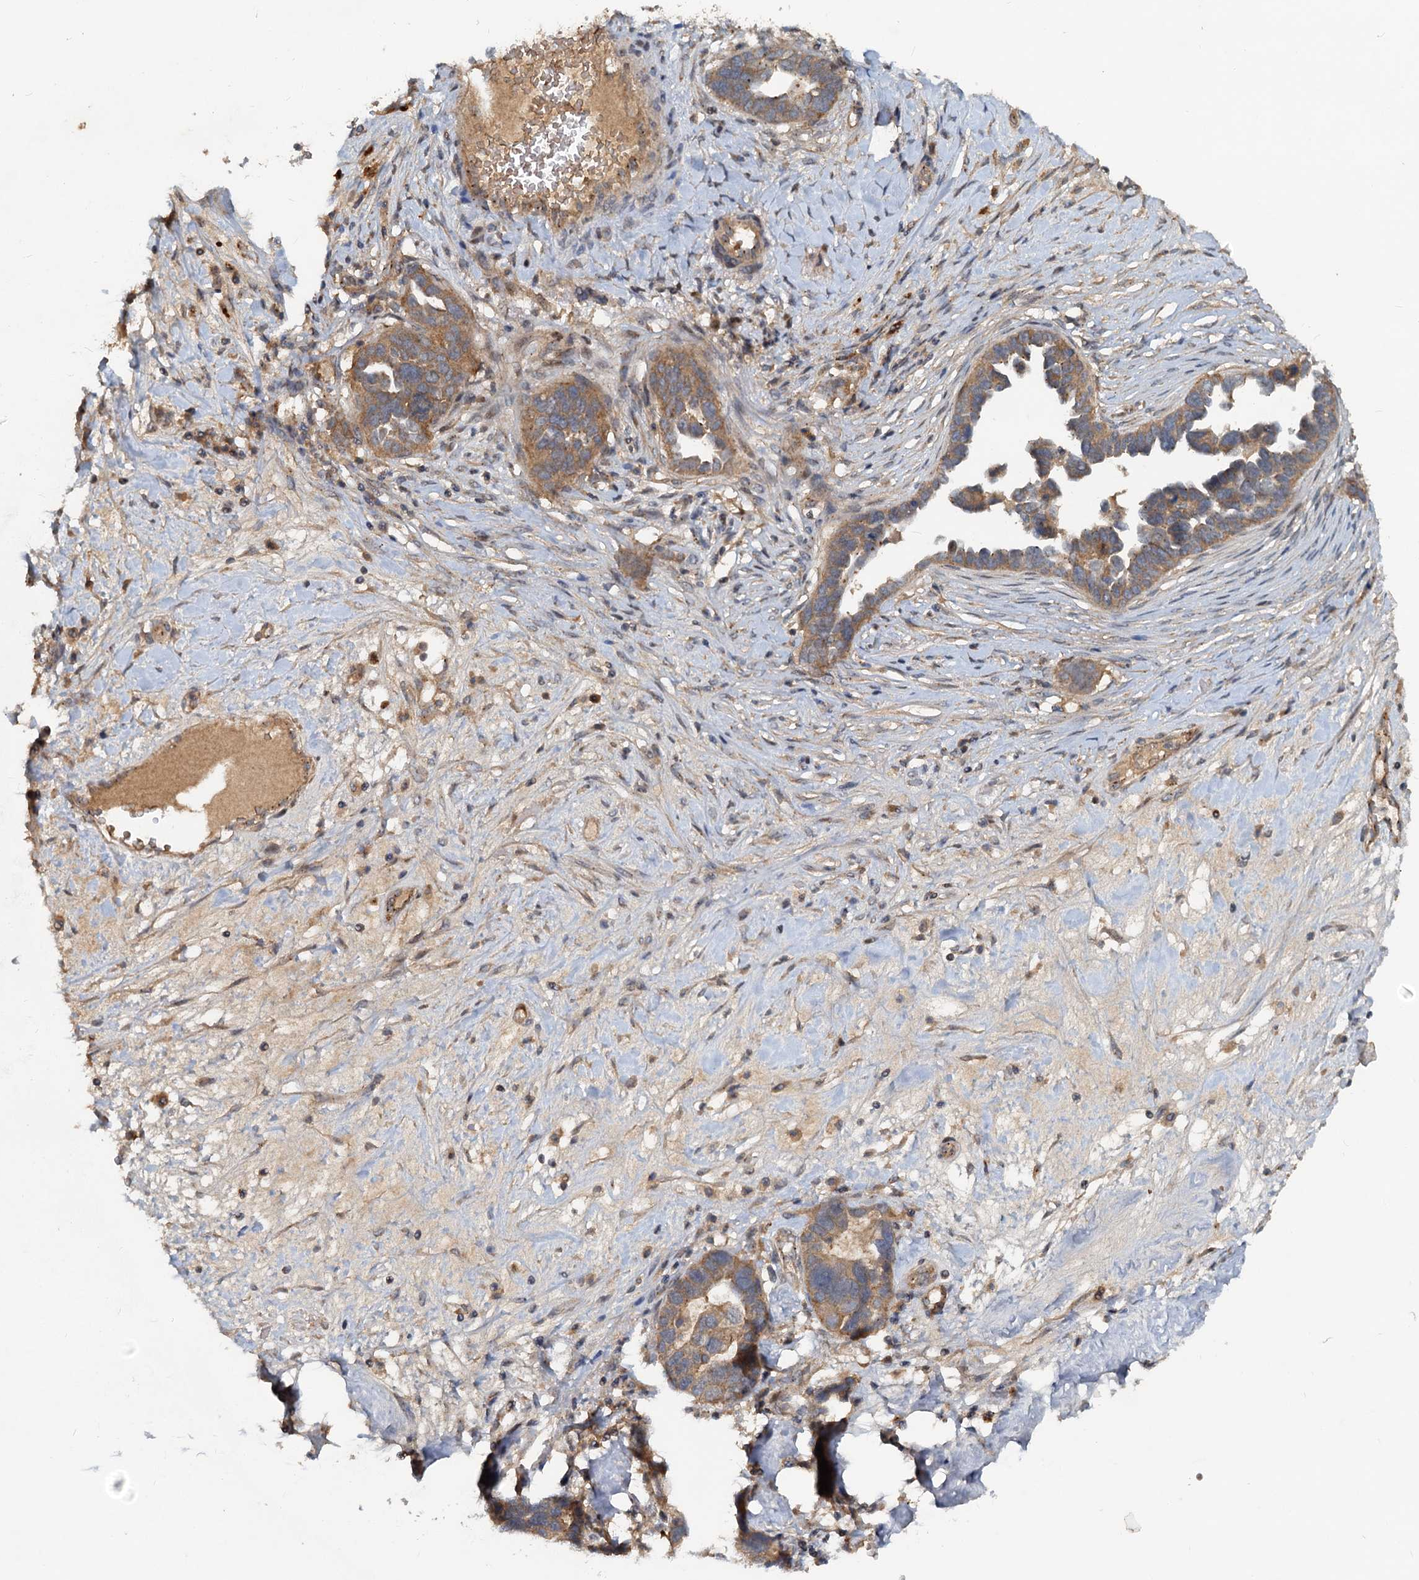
{"staining": {"intensity": "moderate", "quantity": ">75%", "location": "cytoplasmic/membranous"}, "tissue": "ovarian cancer", "cell_type": "Tumor cells", "image_type": "cancer", "snomed": [{"axis": "morphology", "description": "Cystadenocarcinoma, serous, NOS"}, {"axis": "topography", "description": "Ovary"}], "caption": "IHC (DAB (3,3'-diaminobenzidine)) staining of ovarian cancer demonstrates moderate cytoplasmic/membranous protein staining in about >75% of tumor cells.", "gene": "CEP68", "patient": {"sex": "female", "age": 54}}